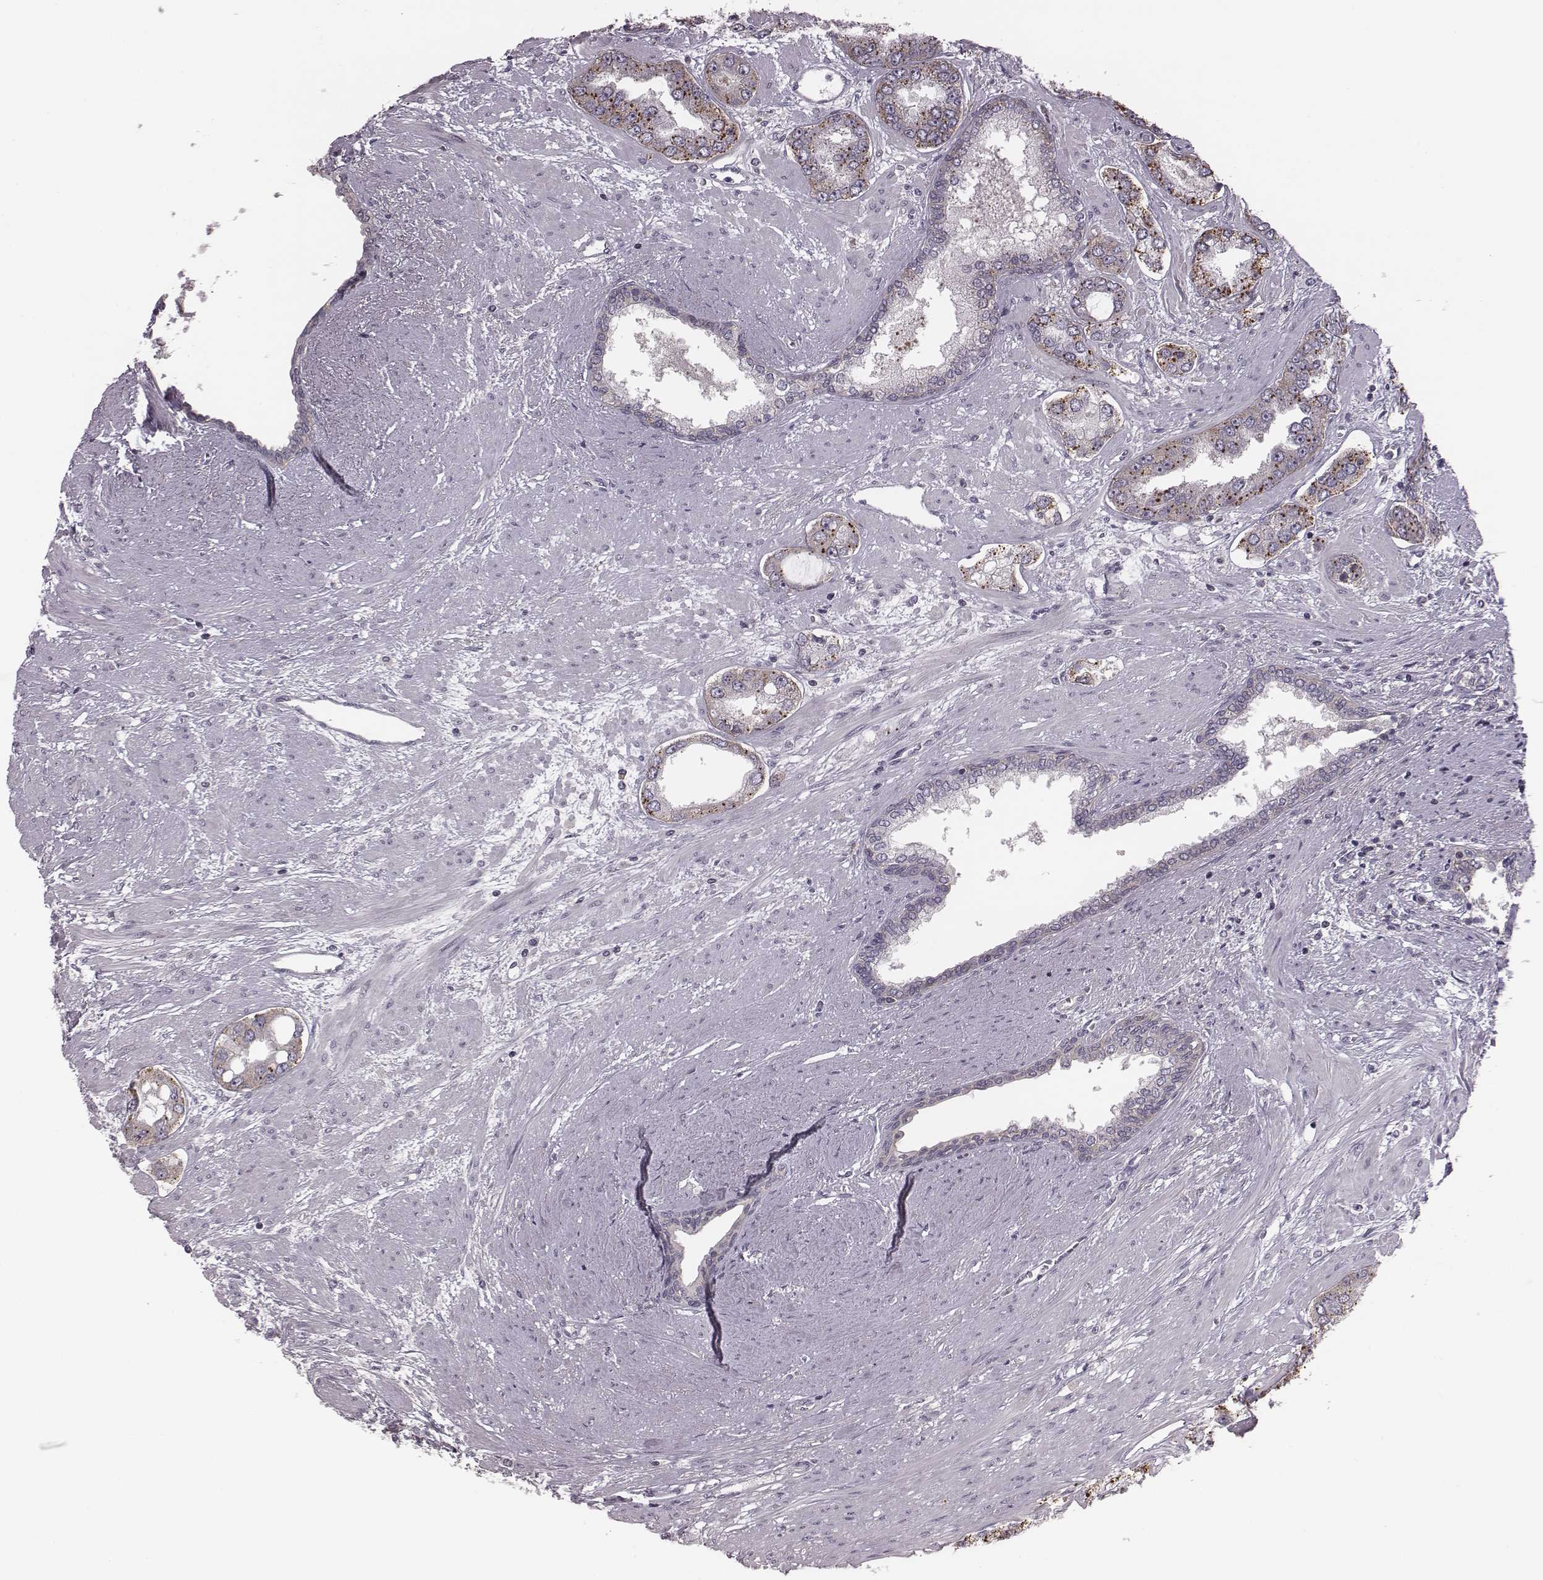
{"staining": {"intensity": "weak", "quantity": "<25%", "location": "cytoplasmic/membranous"}, "tissue": "prostate cancer", "cell_type": "Tumor cells", "image_type": "cancer", "snomed": [{"axis": "morphology", "description": "Adenocarcinoma, Low grade"}, {"axis": "topography", "description": "Prostate"}], "caption": "DAB immunohistochemical staining of prostate cancer shows no significant expression in tumor cells.", "gene": "BICDL1", "patient": {"sex": "male", "age": 60}}